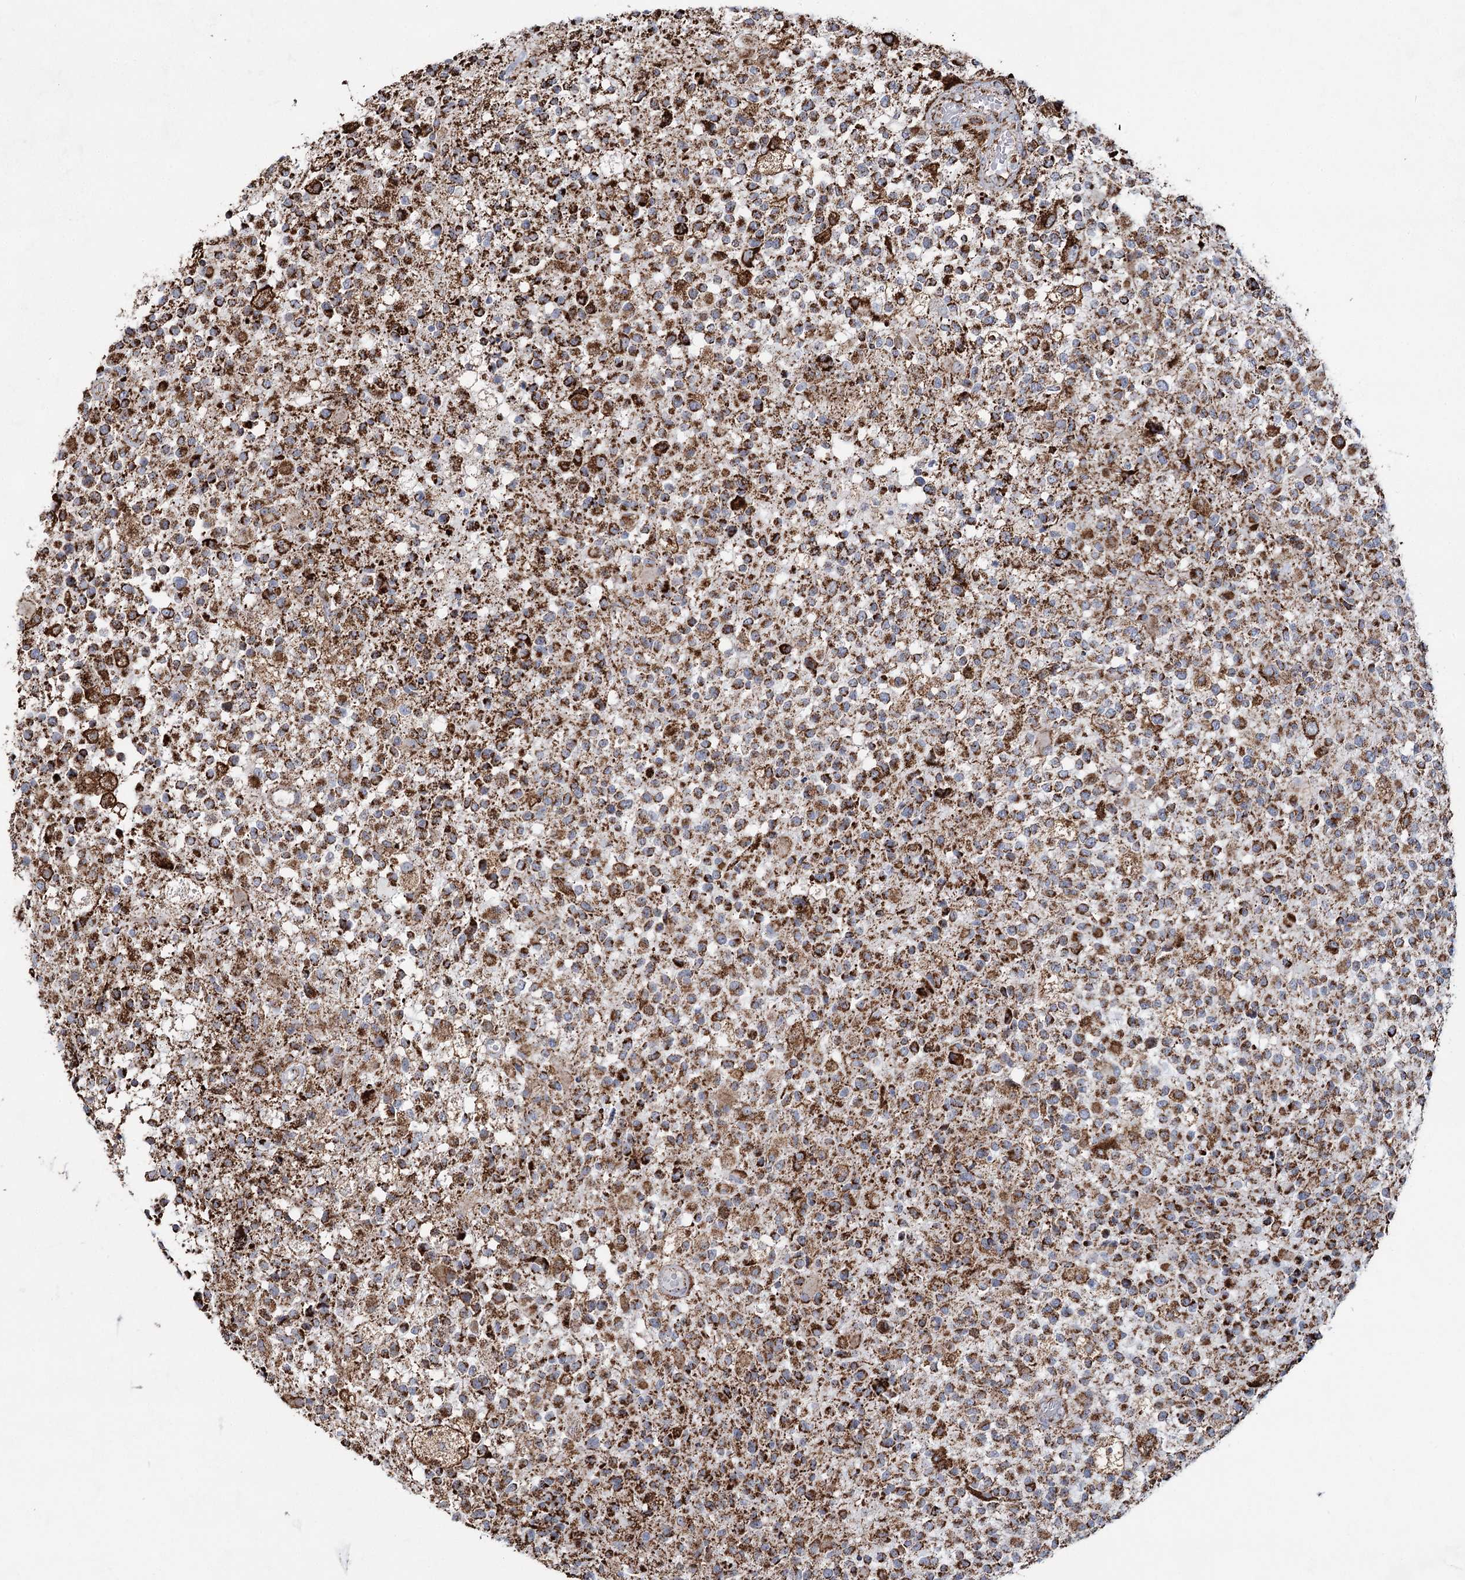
{"staining": {"intensity": "strong", "quantity": ">75%", "location": "cytoplasmic/membranous"}, "tissue": "glioma", "cell_type": "Tumor cells", "image_type": "cancer", "snomed": [{"axis": "morphology", "description": "Glioma, malignant, High grade"}, {"axis": "morphology", "description": "Glioblastoma, NOS"}, {"axis": "topography", "description": "Brain"}], "caption": "Protein staining of glioma tissue displays strong cytoplasmic/membranous staining in about >75% of tumor cells.", "gene": "CWF19L1", "patient": {"sex": "male", "age": 60}}